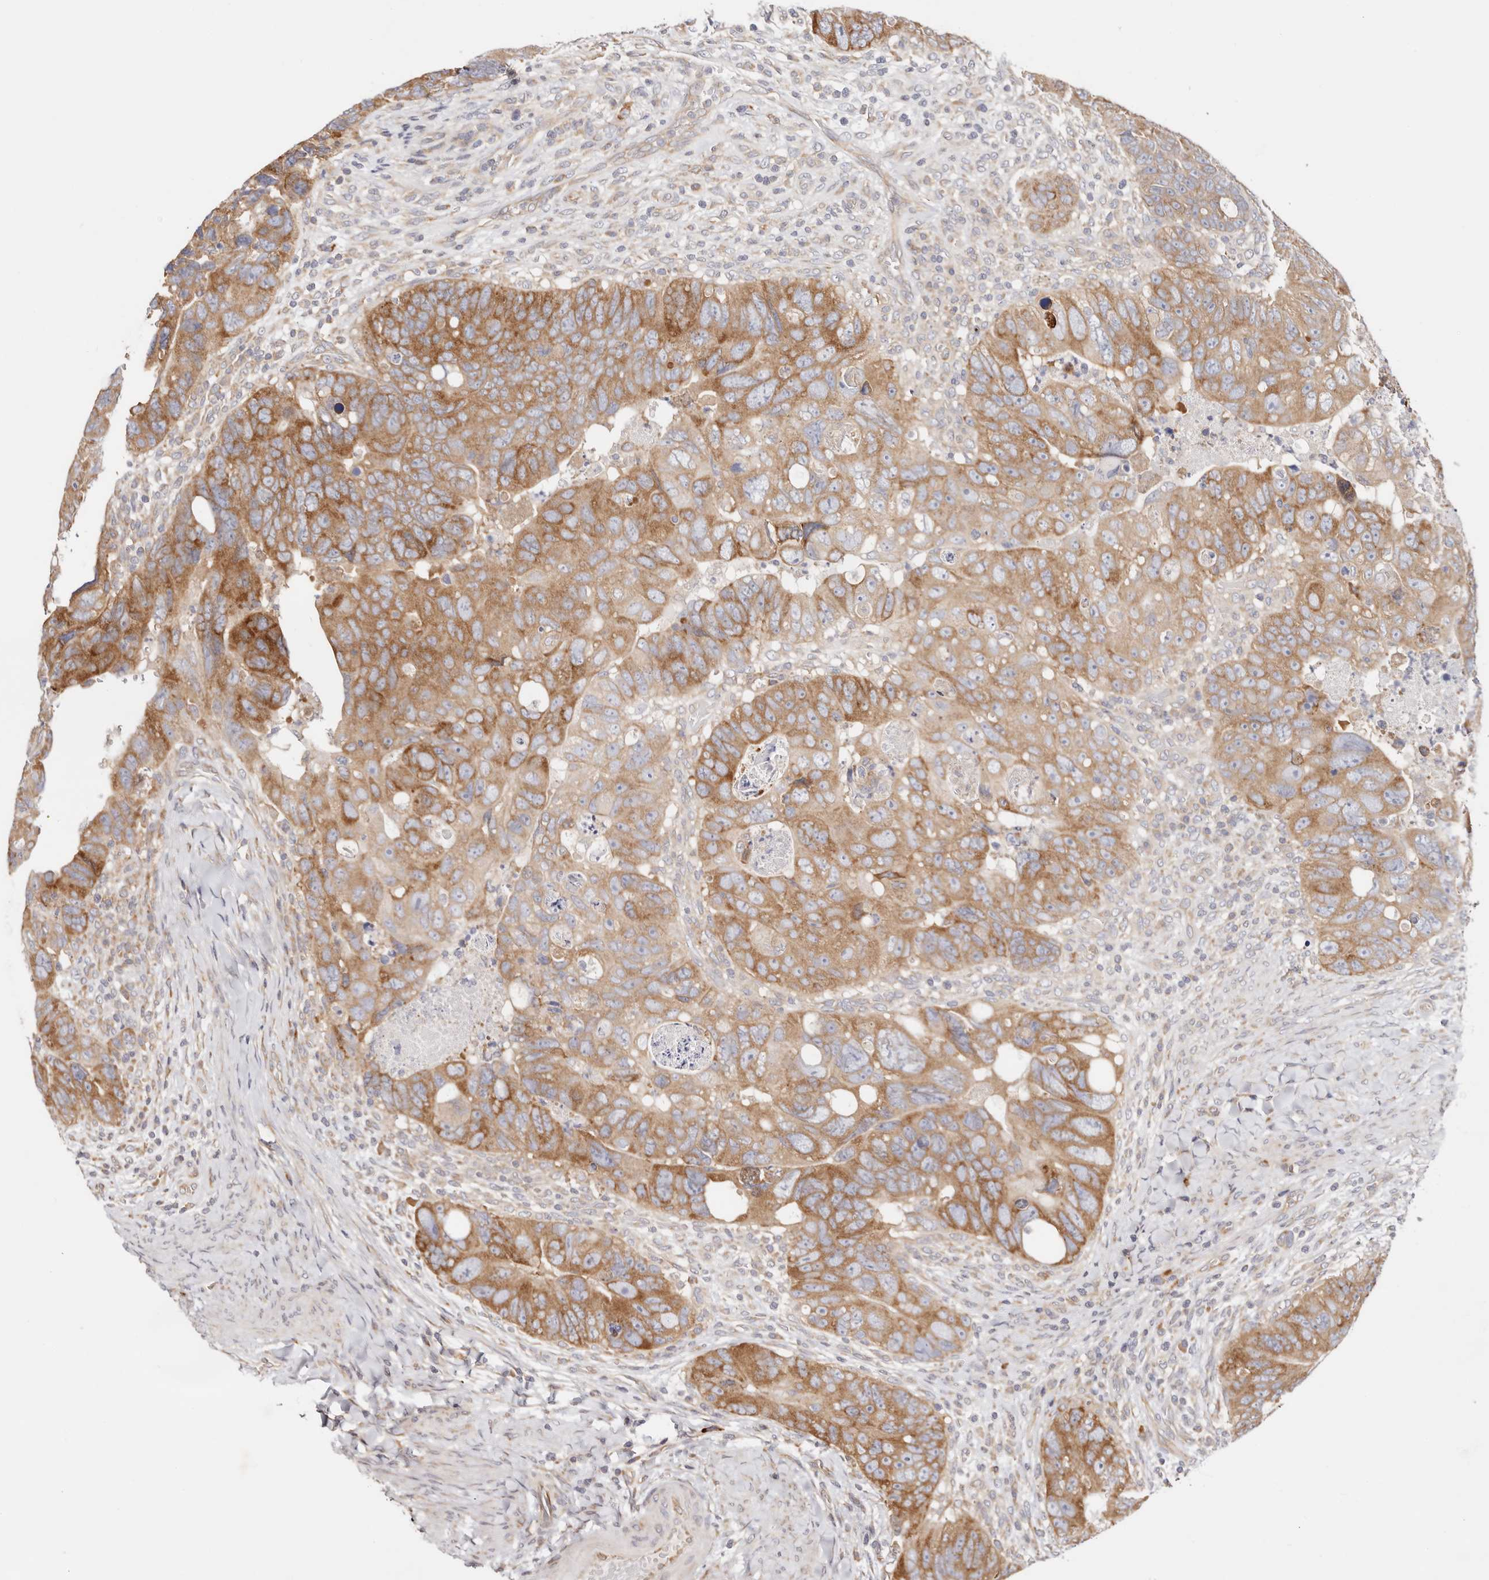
{"staining": {"intensity": "moderate", "quantity": ">75%", "location": "cytoplasmic/membranous"}, "tissue": "colorectal cancer", "cell_type": "Tumor cells", "image_type": "cancer", "snomed": [{"axis": "morphology", "description": "Adenocarcinoma, NOS"}, {"axis": "topography", "description": "Rectum"}], "caption": "A histopathology image of human colorectal cancer (adenocarcinoma) stained for a protein displays moderate cytoplasmic/membranous brown staining in tumor cells.", "gene": "GNA13", "patient": {"sex": "male", "age": 59}}